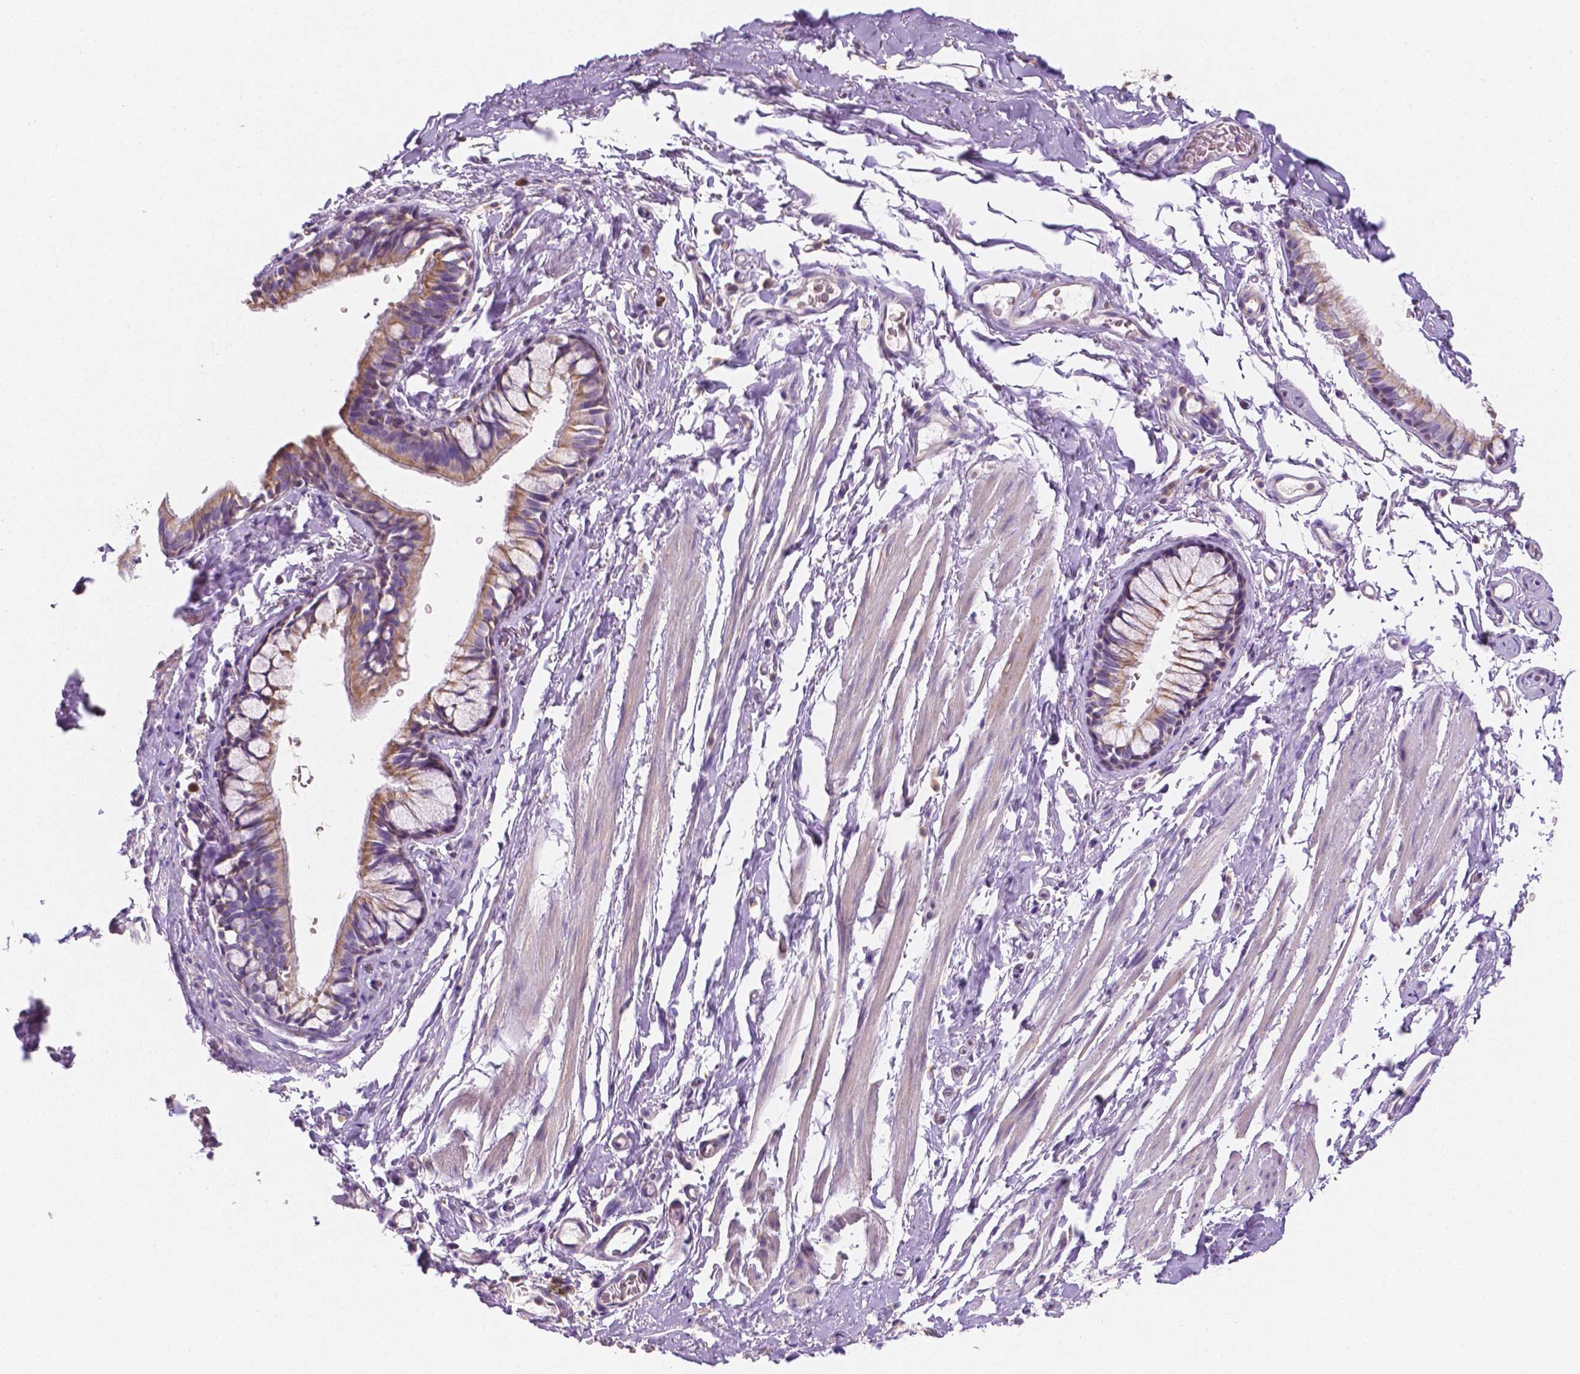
{"staining": {"intensity": "negative", "quantity": "none", "location": "none"}, "tissue": "adipose tissue", "cell_type": "Adipocytes", "image_type": "normal", "snomed": [{"axis": "morphology", "description": "Normal tissue, NOS"}, {"axis": "topography", "description": "Cartilage tissue"}, {"axis": "topography", "description": "Bronchus"}, {"axis": "topography", "description": "Peripheral nerve tissue"}], "caption": "DAB immunohistochemical staining of unremarkable adipose tissue demonstrates no significant staining in adipocytes.", "gene": "TMEM130", "patient": {"sex": "male", "age": 67}}